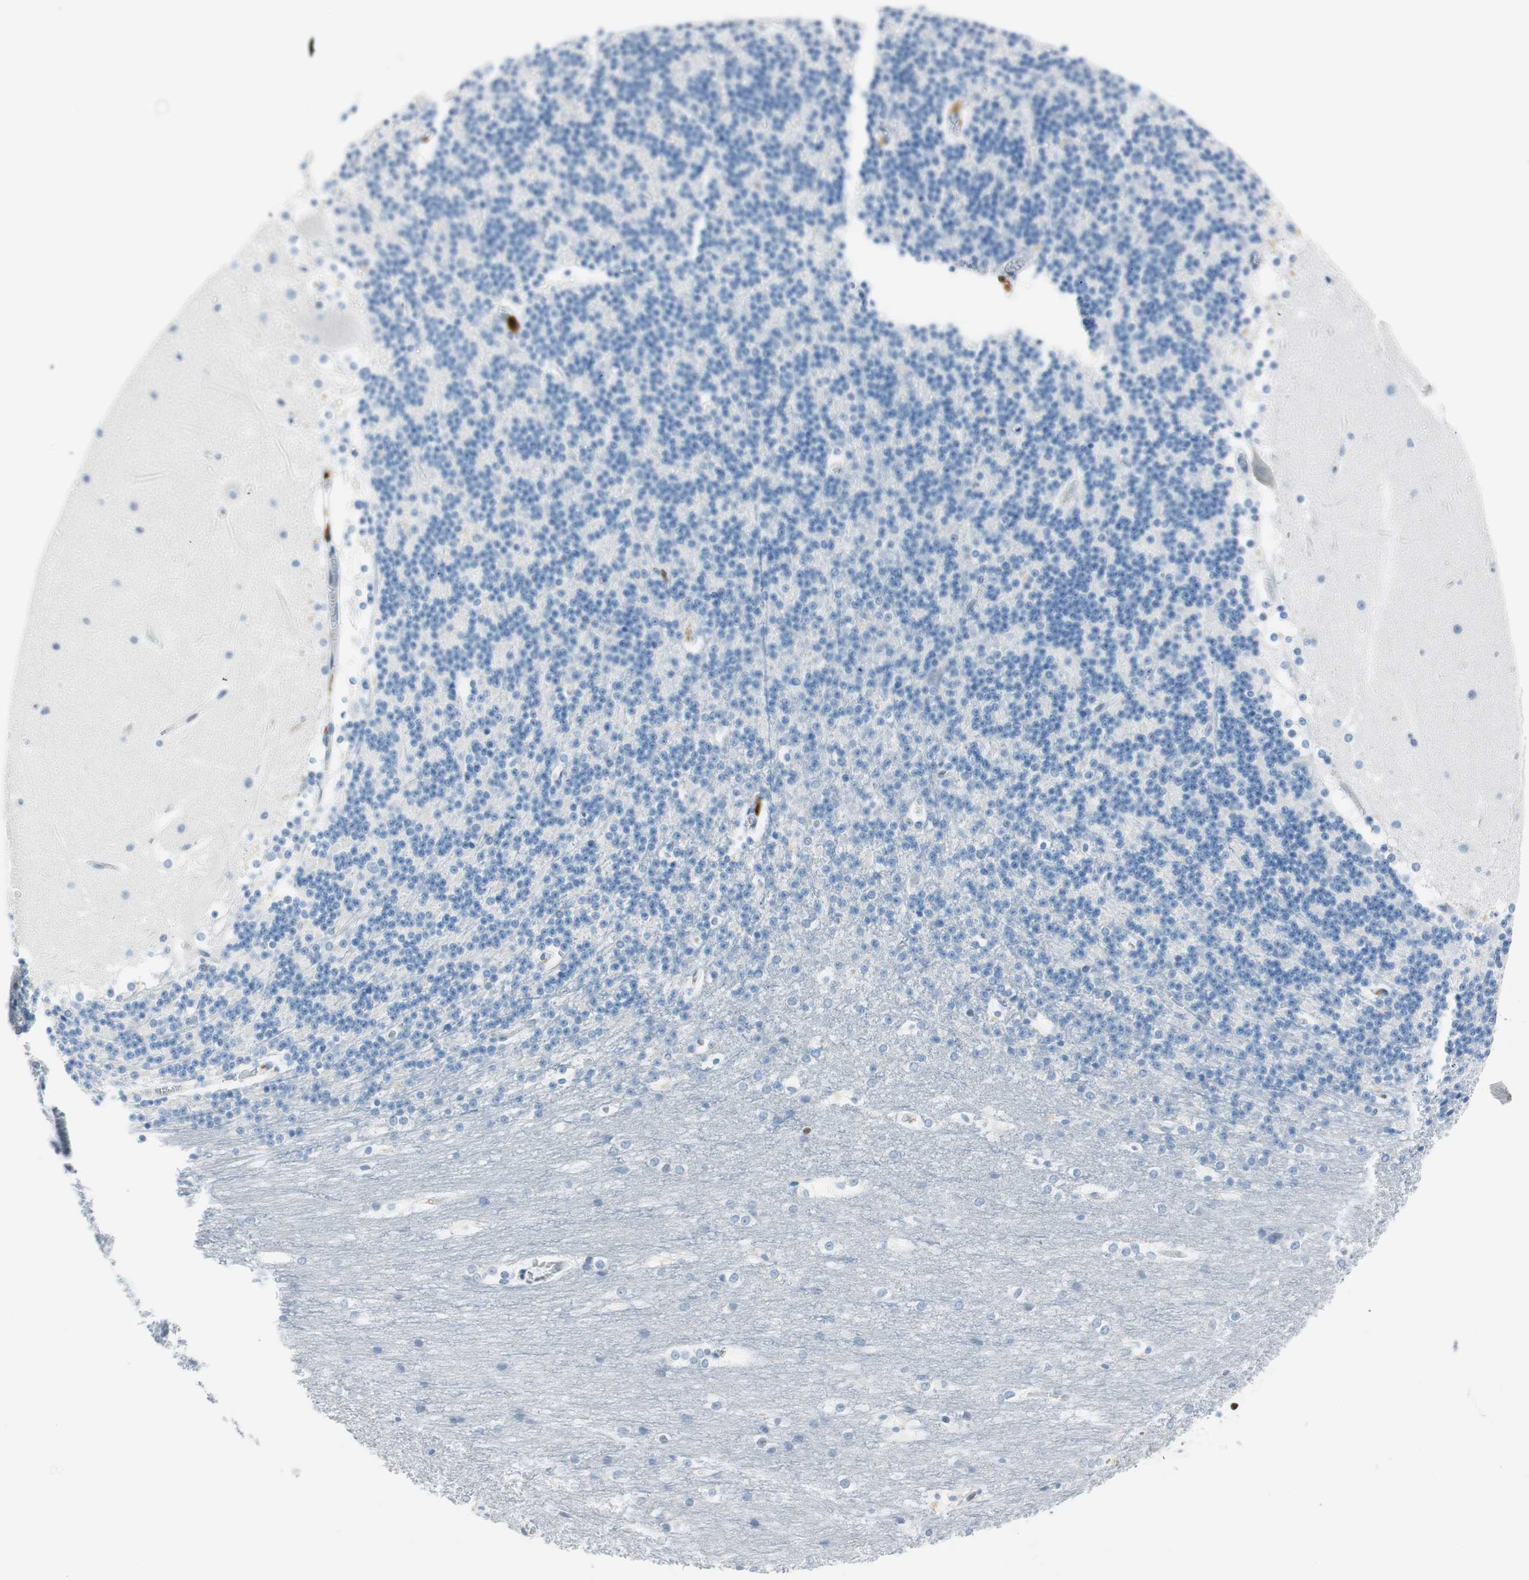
{"staining": {"intensity": "negative", "quantity": "none", "location": "none"}, "tissue": "cerebellum", "cell_type": "Cells in granular layer", "image_type": "normal", "snomed": [{"axis": "morphology", "description": "Normal tissue, NOS"}, {"axis": "topography", "description": "Cerebellum"}], "caption": "A photomicrograph of human cerebellum is negative for staining in cells in granular layer. (IHC, brightfield microscopy, high magnification).", "gene": "EZH2", "patient": {"sex": "female", "age": 19}}